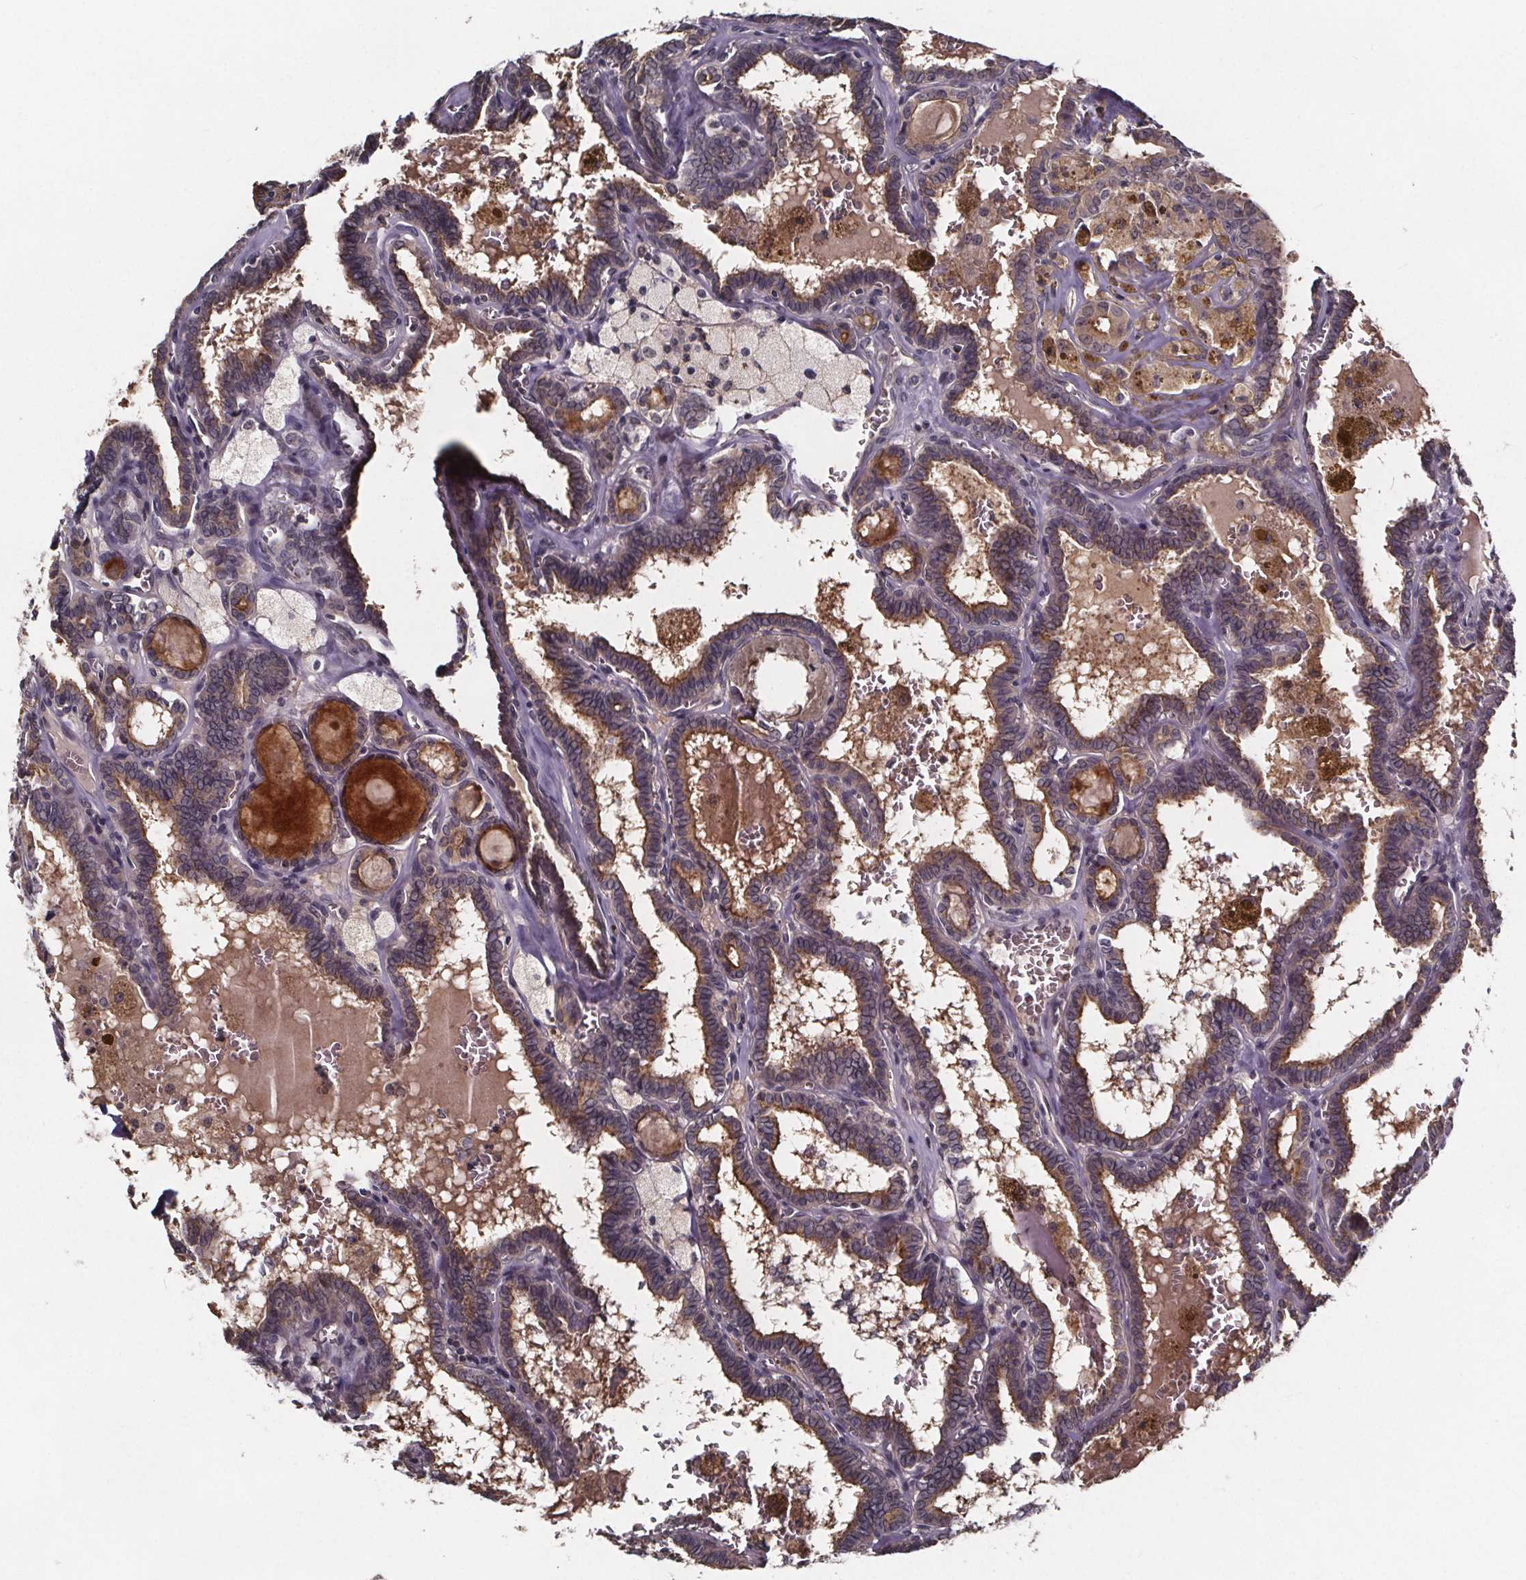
{"staining": {"intensity": "moderate", "quantity": ">75%", "location": "cytoplasmic/membranous"}, "tissue": "thyroid cancer", "cell_type": "Tumor cells", "image_type": "cancer", "snomed": [{"axis": "morphology", "description": "Papillary adenocarcinoma, NOS"}, {"axis": "topography", "description": "Thyroid gland"}], "caption": "Moderate cytoplasmic/membranous staining is present in approximately >75% of tumor cells in thyroid cancer (papillary adenocarcinoma).", "gene": "SMIM1", "patient": {"sex": "female", "age": 39}}